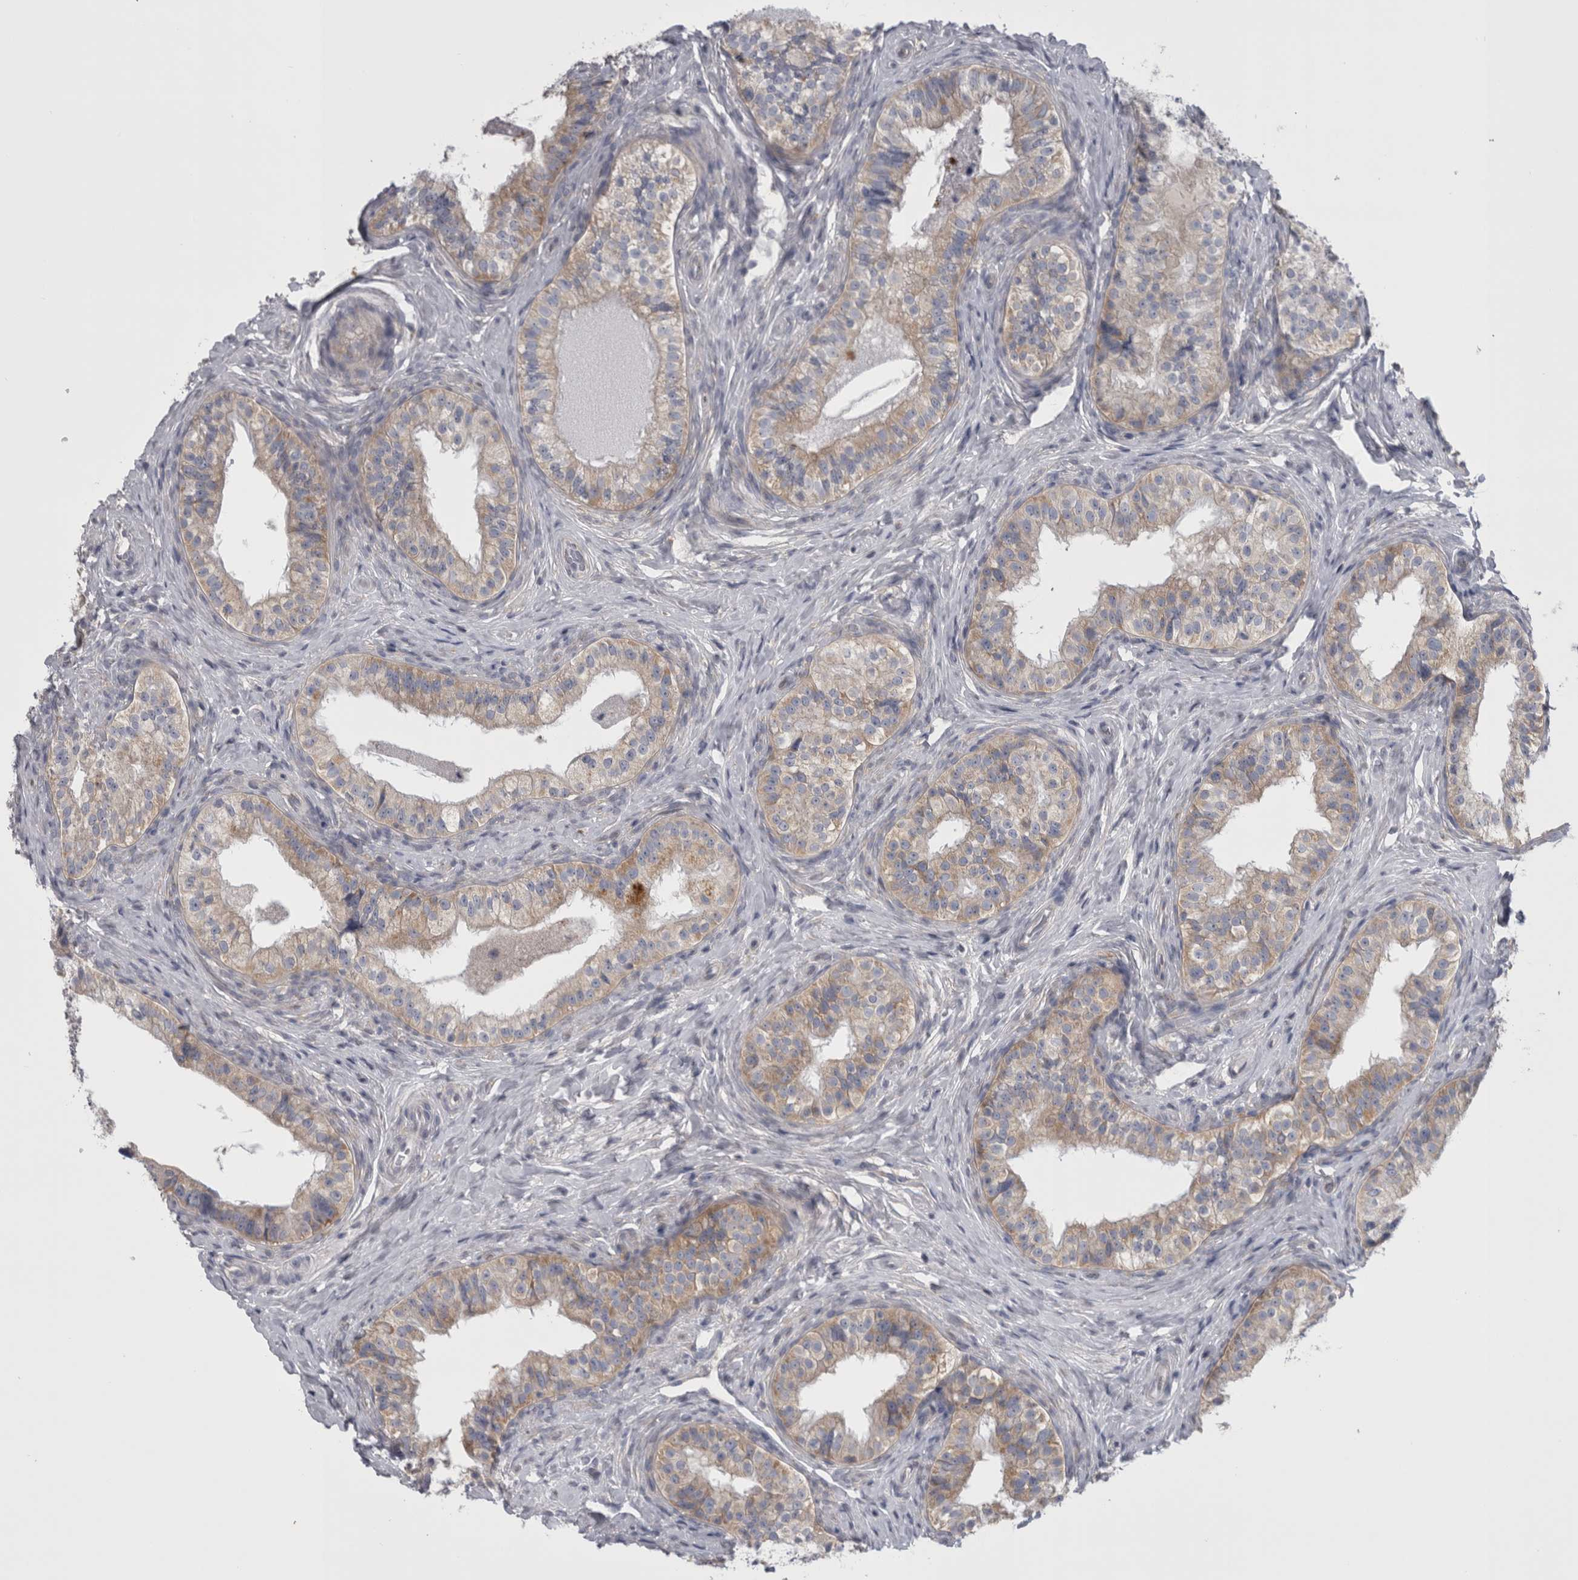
{"staining": {"intensity": "weak", "quantity": "25%-75%", "location": "cytoplasmic/membranous"}, "tissue": "epididymis", "cell_type": "Glandular cells", "image_type": "normal", "snomed": [{"axis": "morphology", "description": "Normal tissue, NOS"}, {"axis": "topography", "description": "Epididymis"}], "caption": "Brown immunohistochemical staining in unremarkable epididymis displays weak cytoplasmic/membranous positivity in about 25%-75% of glandular cells. The staining was performed using DAB to visualize the protein expression in brown, while the nuclei were stained in blue with hematoxylin (Magnification: 20x).", "gene": "PRRC2C", "patient": {"sex": "male", "age": 49}}